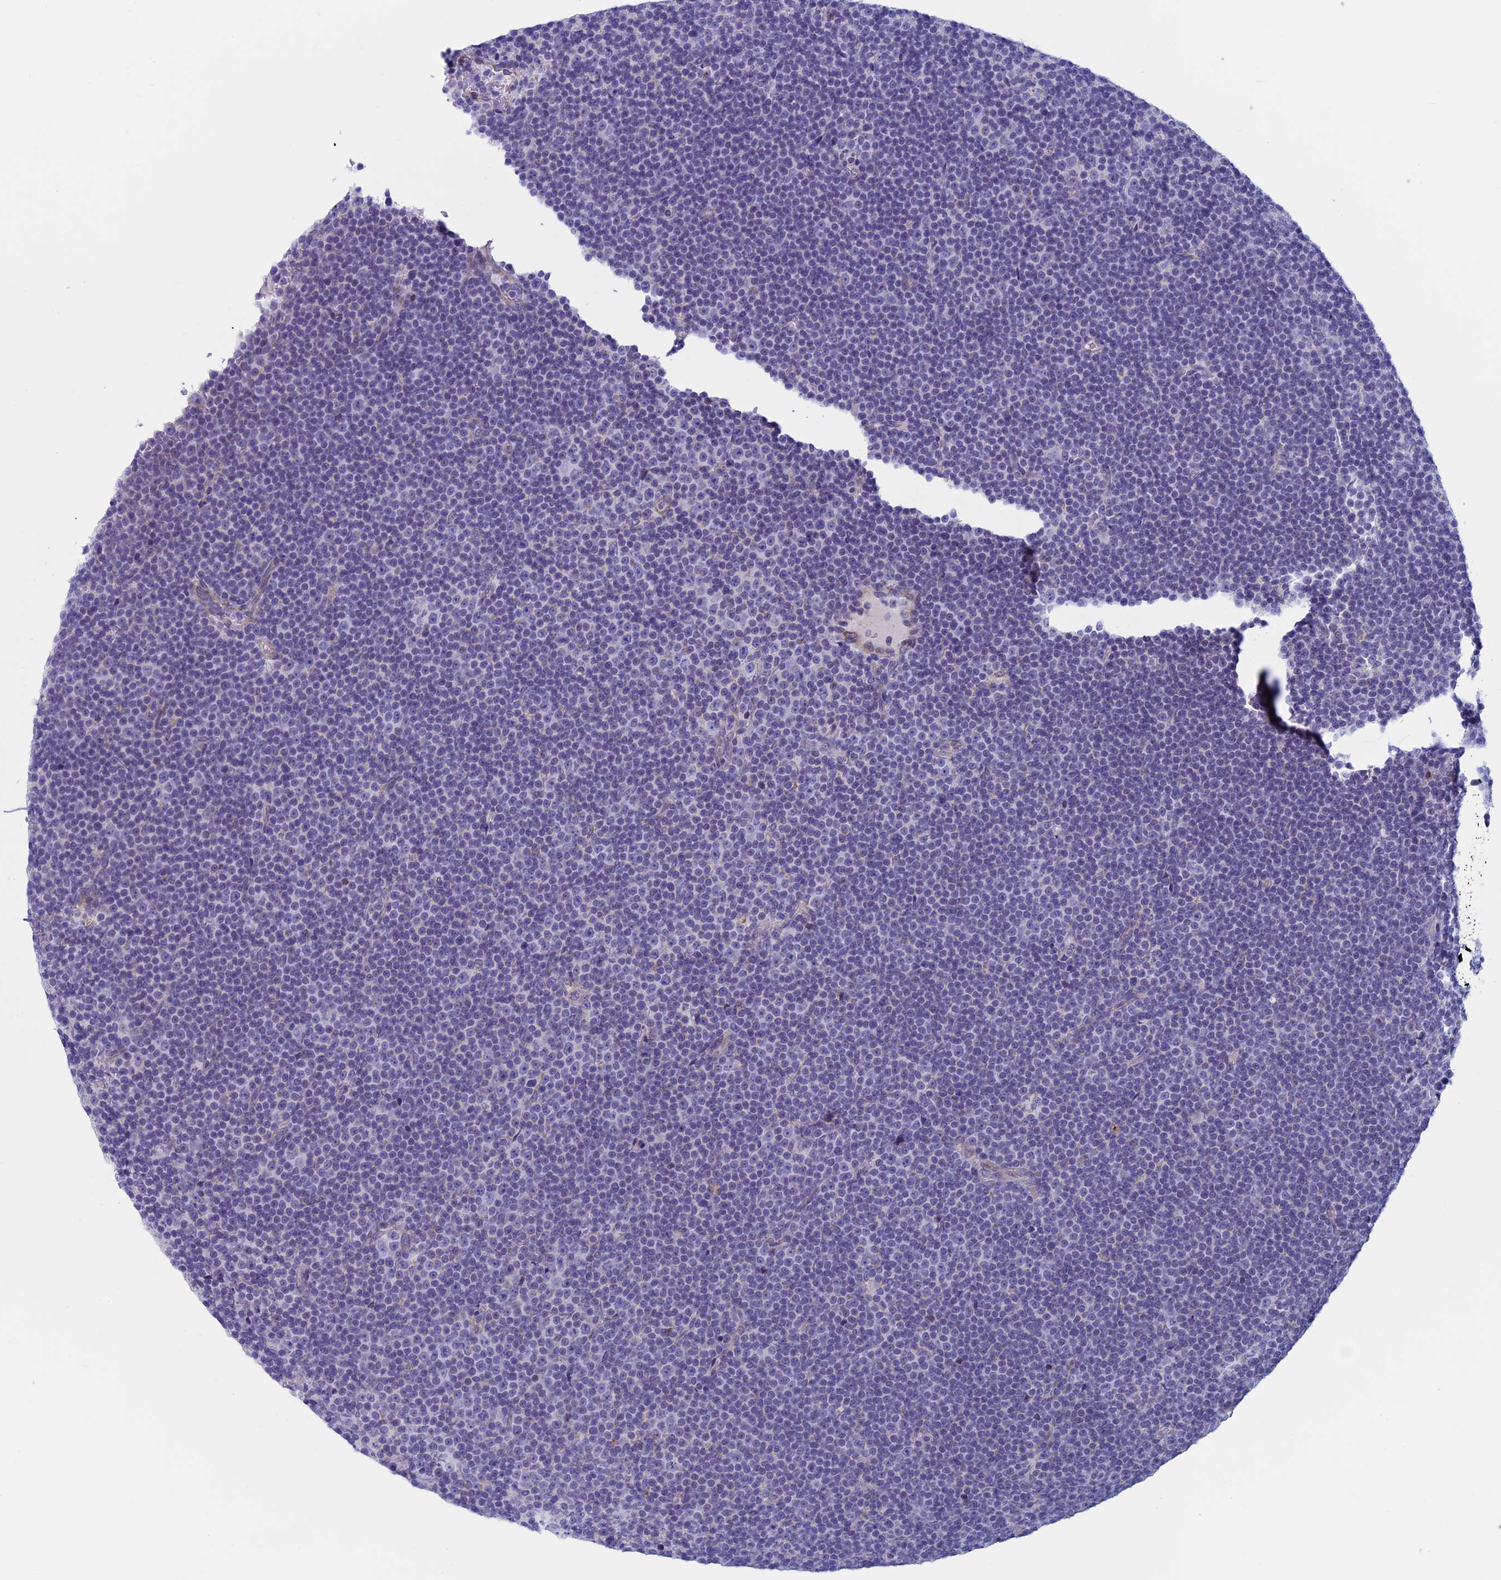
{"staining": {"intensity": "negative", "quantity": "none", "location": "none"}, "tissue": "lymphoma", "cell_type": "Tumor cells", "image_type": "cancer", "snomed": [{"axis": "morphology", "description": "Malignant lymphoma, non-Hodgkin's type, Low grade"}, {"axis": "topography", "description": "Lymph node"}], "caption": "Immunohistochemistry (IHC) of low-grade malignant lymphoma, non-Hodgkin's type shows no staining in tumor cells.", "gene": "NDUFB9", "patient": {"sex": "female", "age": 67}}